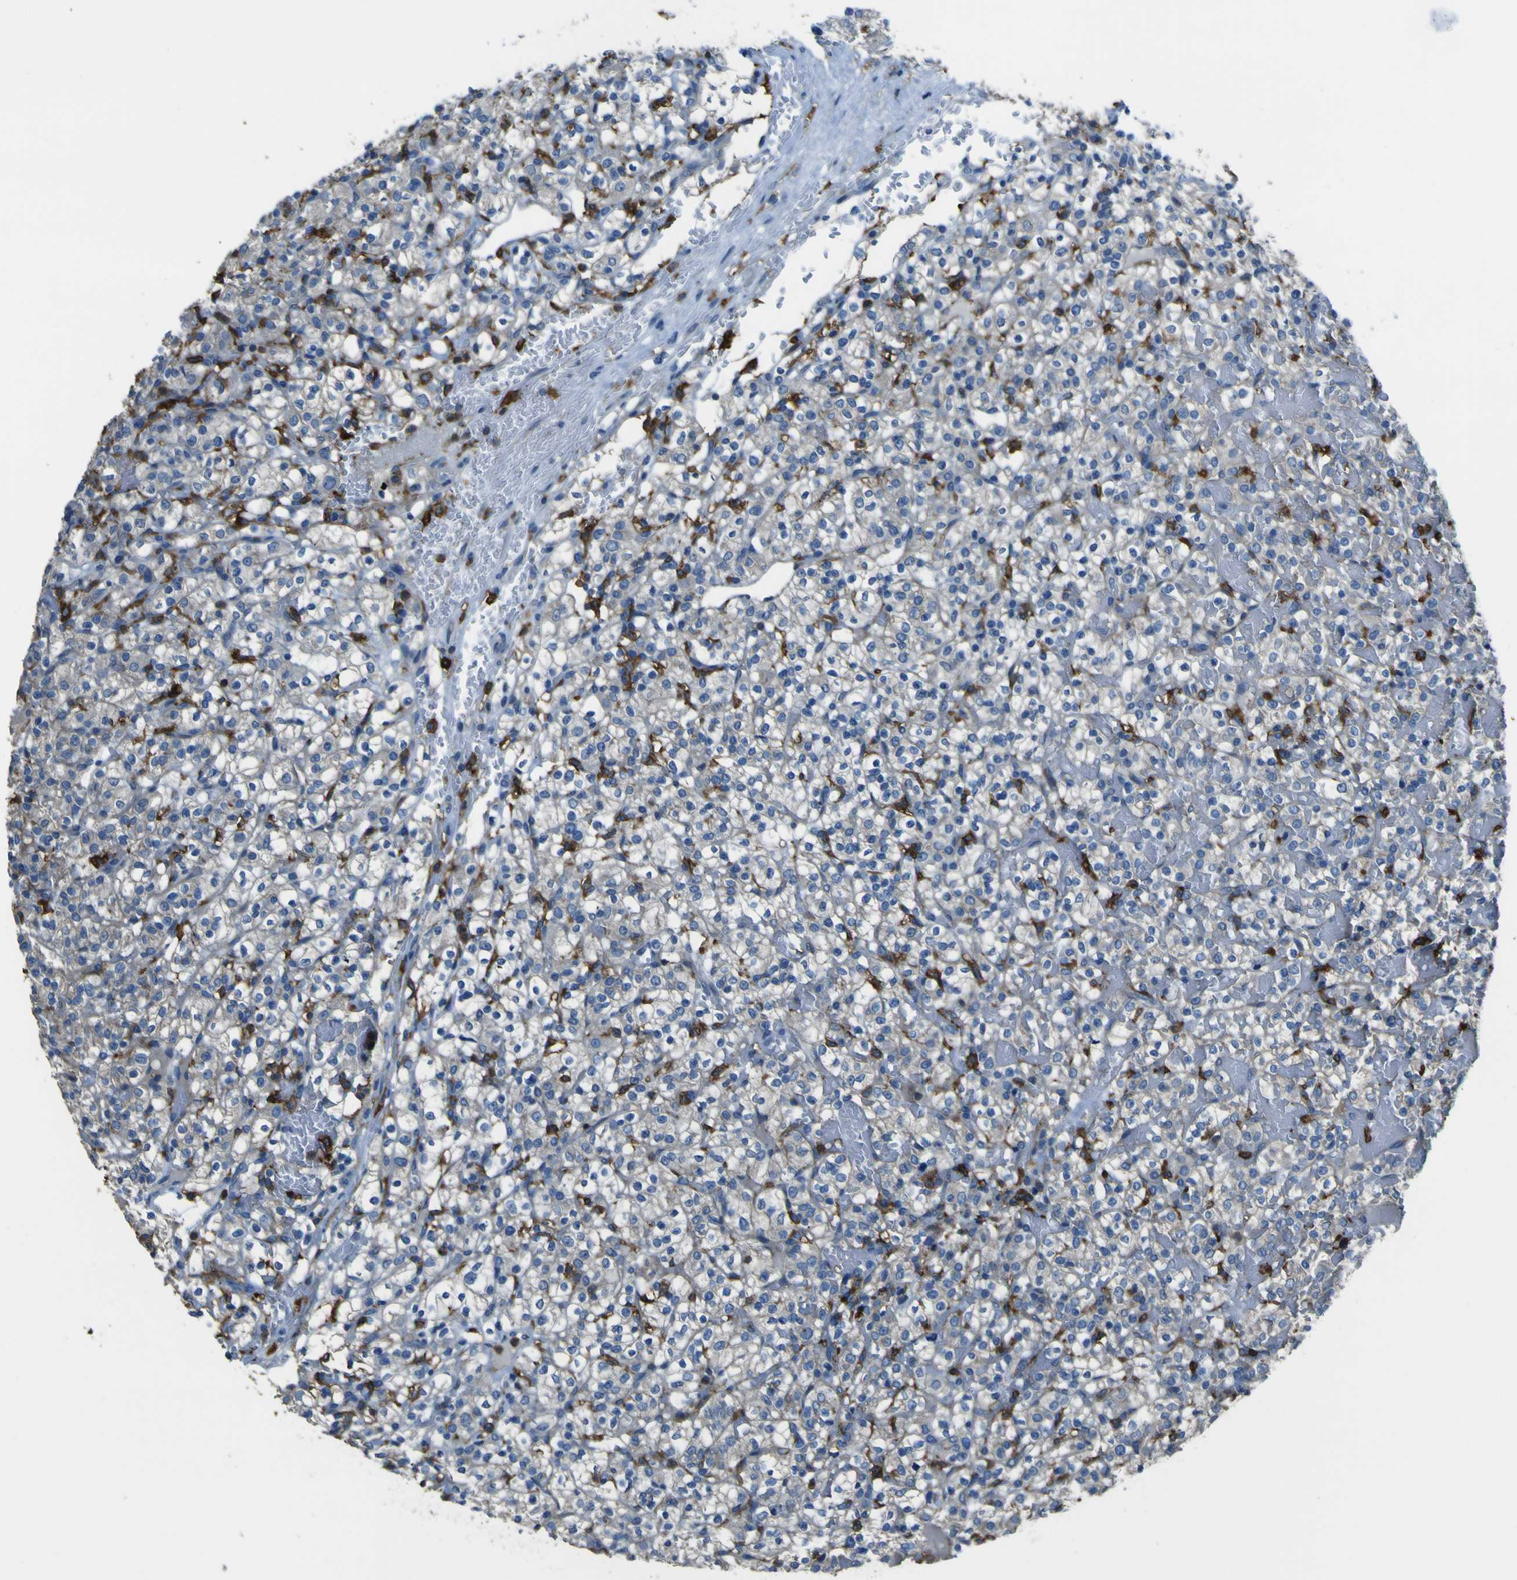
{"staining": {"intensity": "negative", "quantity": "none", "location": "none"}, "tissue": "renal cancer", "cell_type": "Tumor cells", "image_type": "cancer", "snomed": [{"axis": "morphology", "description": "Normal tissue, NOS"}, {"axis": "morphology", "description": "Adenocarcinoma, NOS"}, {"axis": "topography", "description": "Kidney"}], "caption": "Tumor cells show no significant positivity in renal cancer (adenocarcinoma).", "gene": "LAIR1", "patient": {"sex": "female", "age": 72}}